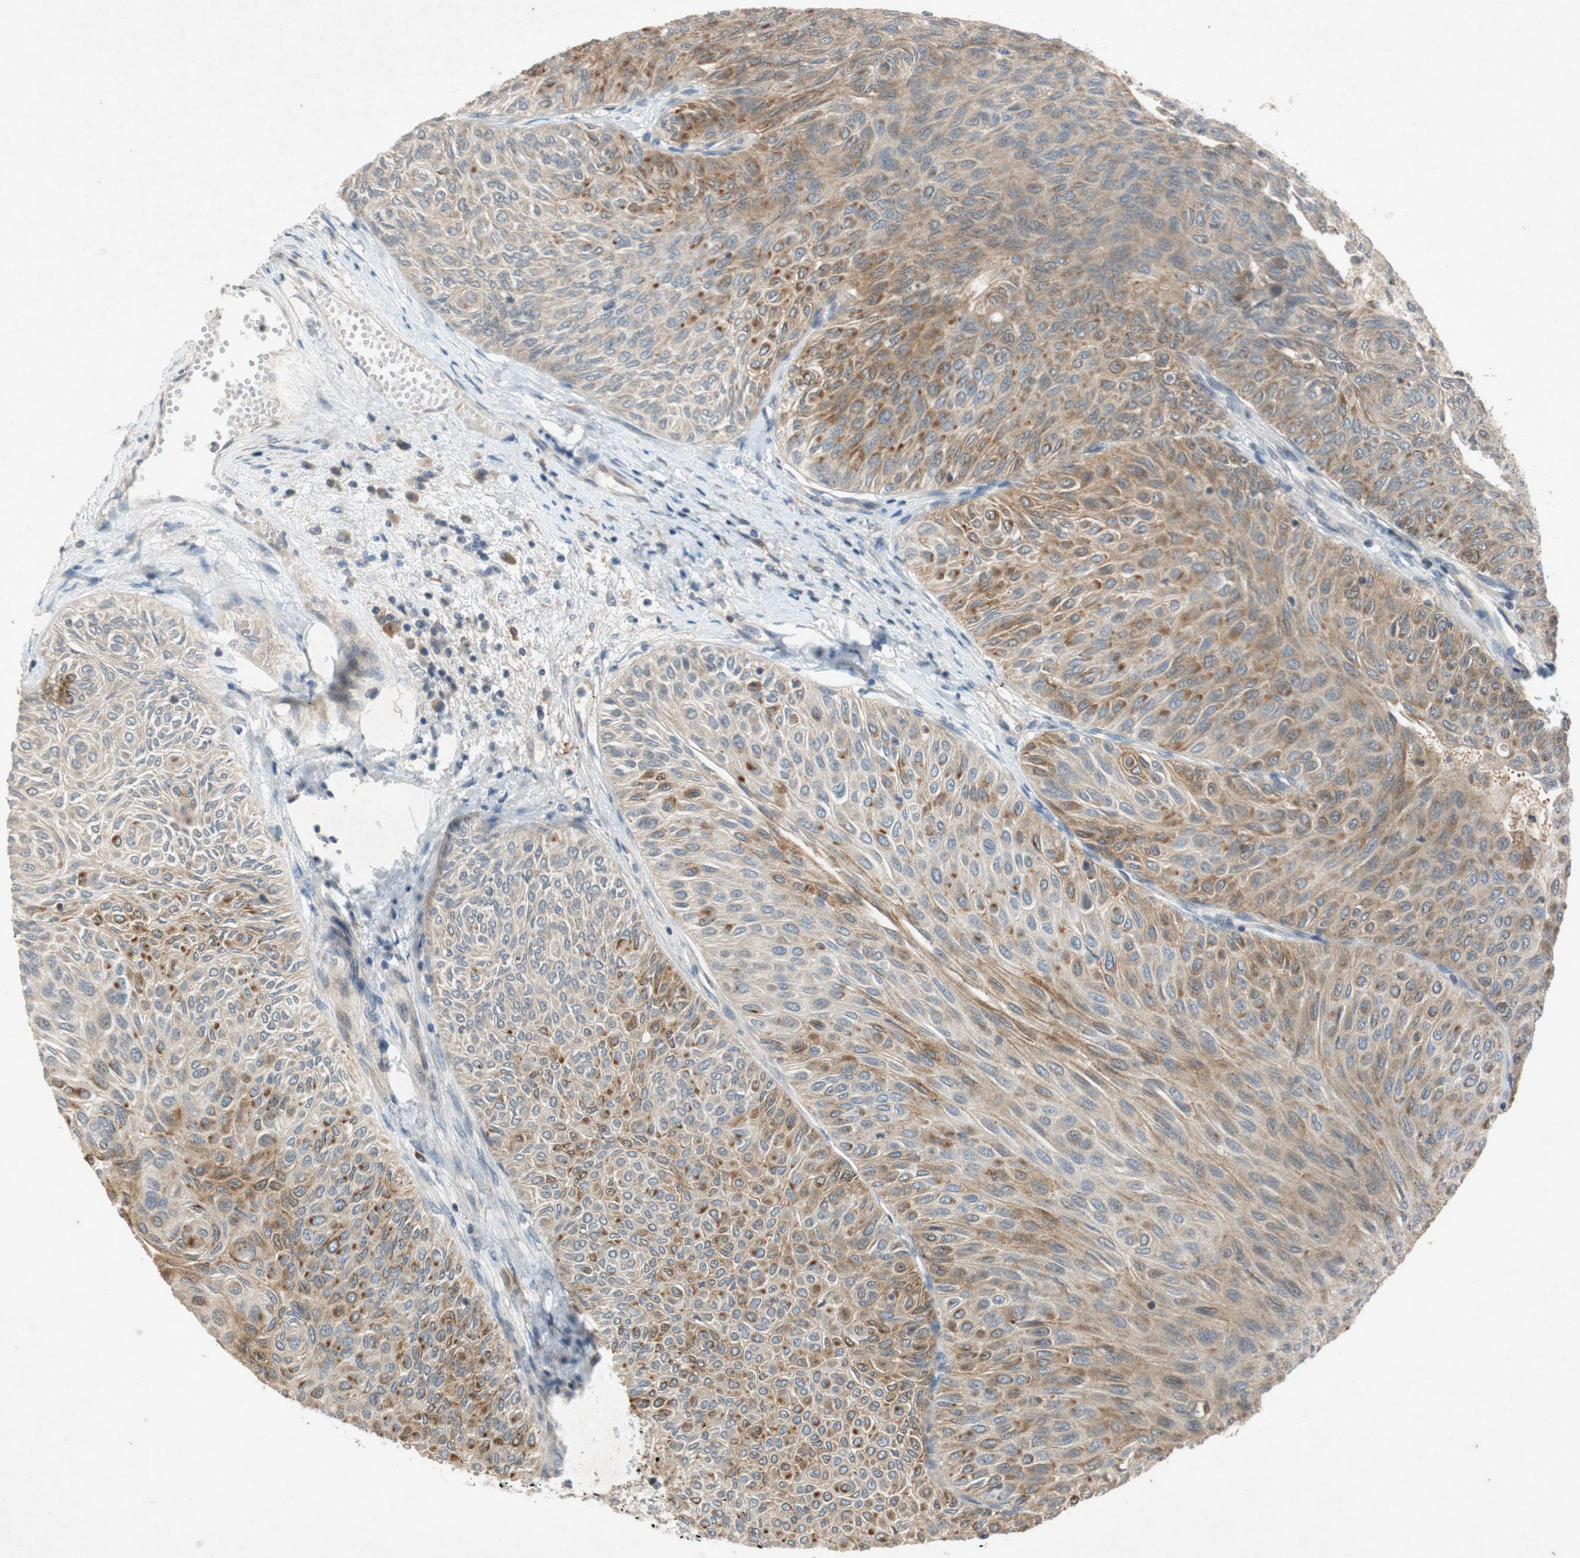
{"staining": {"intensity": "moderate", "quantity": "25%-75%", "location": "cytoplasmic/membranous"}, "tissue": "urothelial cancer", "cell_type": "Tumor cells", "image_type": "cancer", "snomed": [{"axis": "morphology", "description": "Urothelial carcinoma, Low grade"}, {"axis": "topography", "description": "Urinary bladder"}], "caption": "IHC (DAB (3,3'-diaminobenzidine)) staining of urothelial cancer demonstrates moderate cytoplasmic/membranous protein expression in about 25%-75% of tumor cells.", "gene": "ATP2C1", "patient": {"sex": "male", "age": 78}}